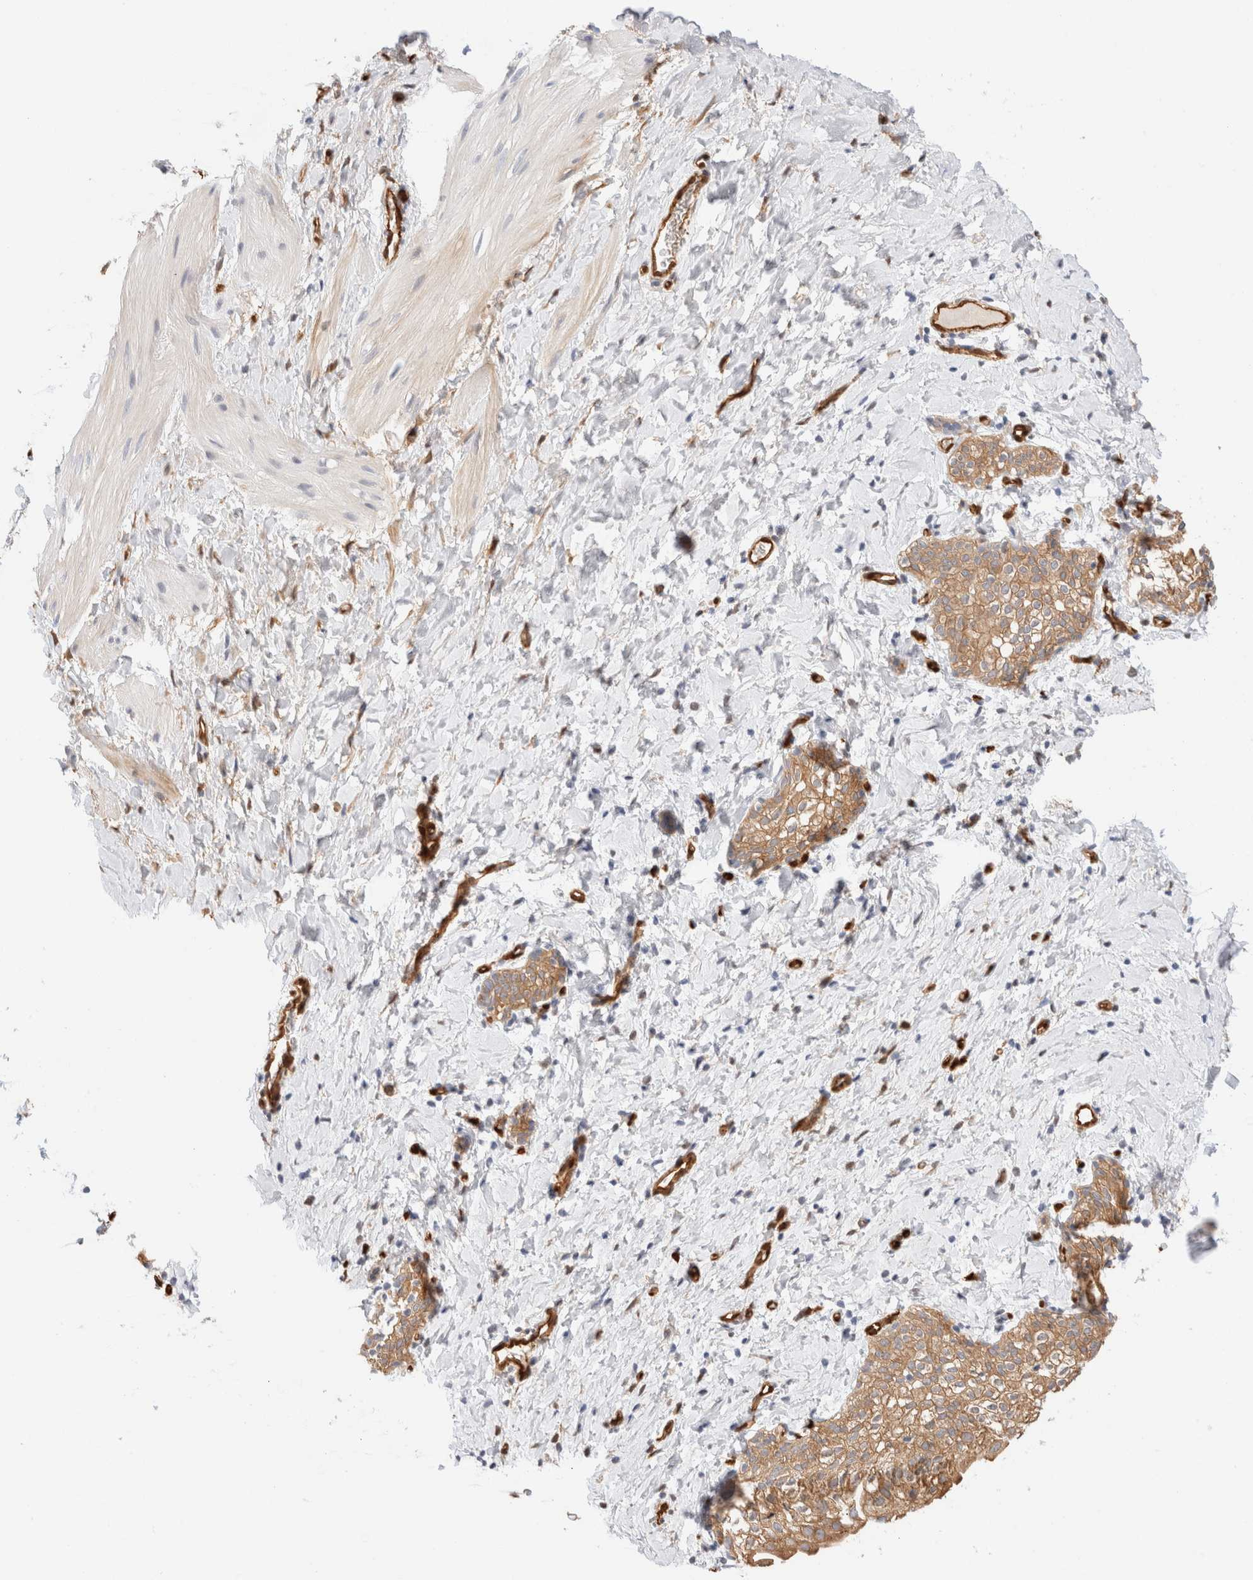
{"staining": {"intensity": "weak", "quantity": "<25%", "location": "cytoplasmic/membranous"}, "tissue": "smooth muscle", "cell_type": "Smooth muscle cells", "image_type": "normal", "snomed": [{"axis": "morphology", "description": "Normal tissue, NOS"}, {"axis": "topography", "description": "Smooth muscle"}], "caption": "This micrograph is of unremarkable smooth muscle stained with IHC to label a protein in brown with the nuclei are counter-stained blue. There is no staining in smooth muscle cells.", "gene": "LMCD1", "patient": {"sex": "male", "age": 16}}